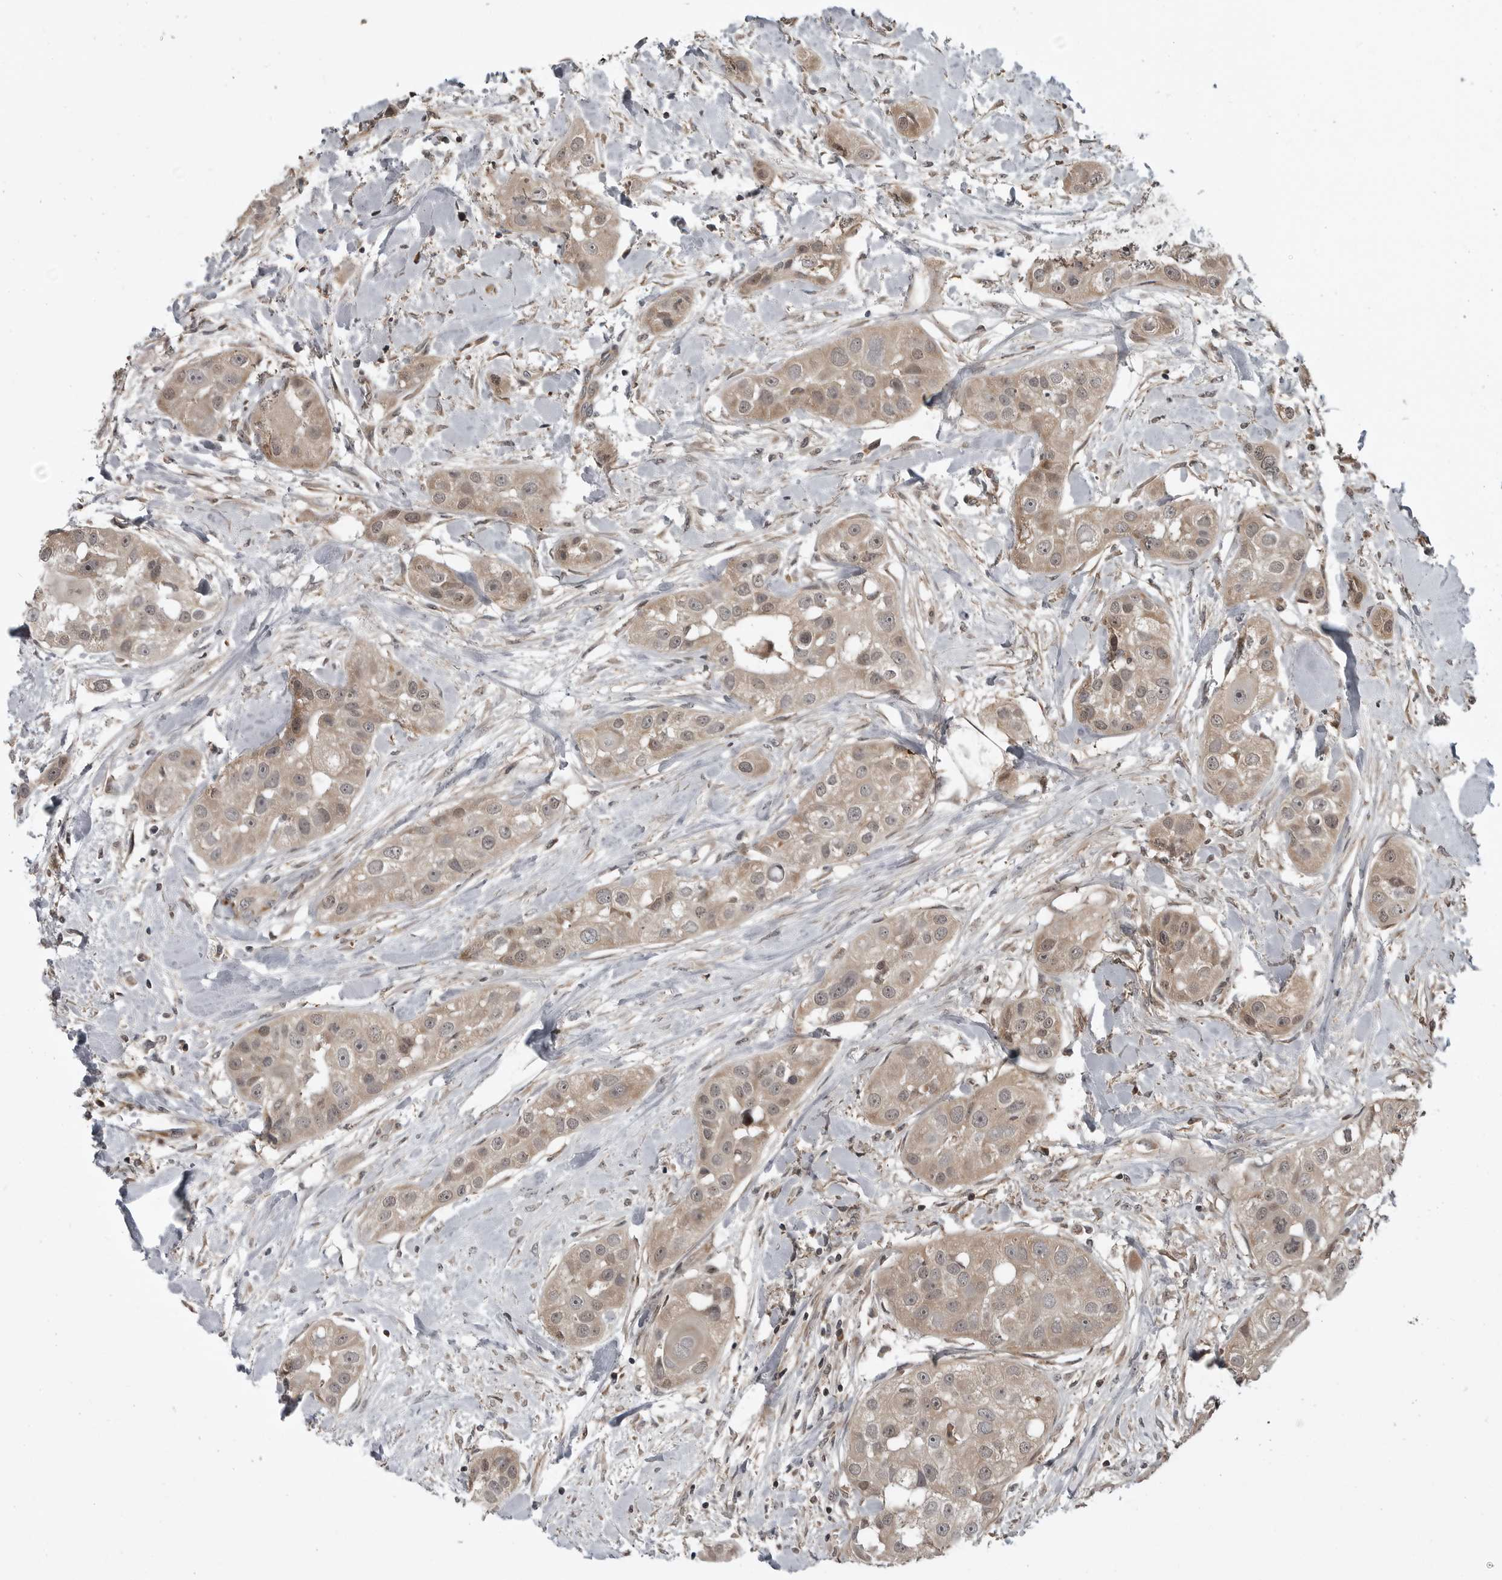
{"staining": {"intensity": "weak", "quantity": "25%-75%", "location": "cytoplasmic/membranous,nuclear"}, "tissue": "head and neck cancer", "cell_type": "Tumor cells", "image_type": "cancer", "snomed": [{"axis": "morphology", "description": "Normal tissue, NOS"}, {"axis": "morphology", "description": "Squamous cell carcinoma, NOS"}, {"axis": "topography", "description": "Skeletal muscle"}, {"axis": "topography", "description": "Head-Neck"}], "caption": "This image displays head and neck squamous cell carcinoma stained with IHC to label a protein in brown. The cytoplasmic/membranous and nuclear of tumor cells show weak positivity for the protein. Nuclei are counter-stained blue.", "gene": "FAAP100", "patient": {"sex": "male", "age": 51}}